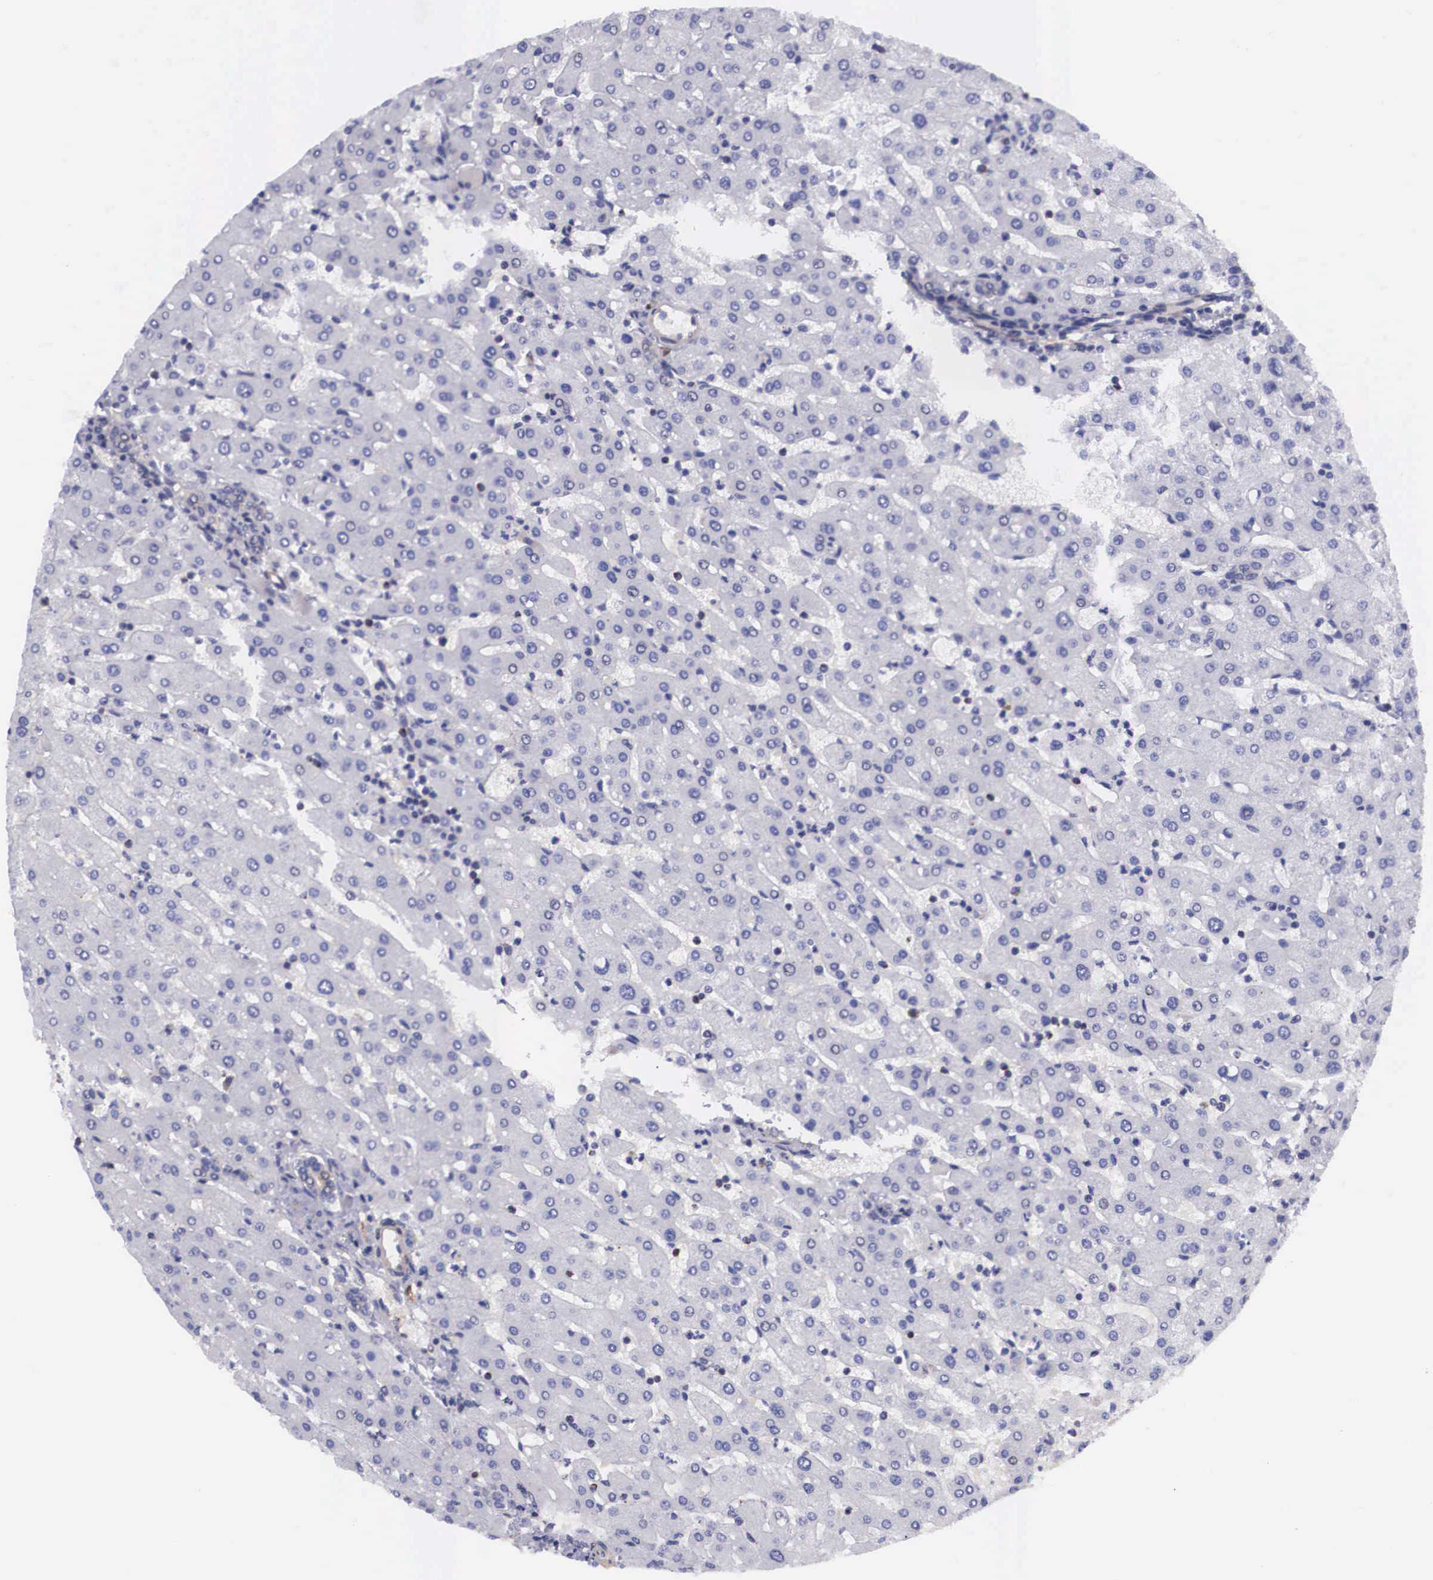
{"staining": {"intensity": "strong", "quantity": "25%-75%", "location": "cytoplasmic/membranous"}, "tissue": "liver", "cell_type": "Cholangiocytes", "image_type": "normal", "snomed": [{"axis": "morphology", "description": "Normal tissue, NOS"}, {"axis": "topography", "description": "Liver"}], "caption": "Normal liver was stained to show a protein in brown. There is high levels of strong cytoplasmic/membranous expression in approximately 25%-75% of cholangiocytes.", "gene": "BCAR1", "patient": {"sex": "female", "age": 30}}